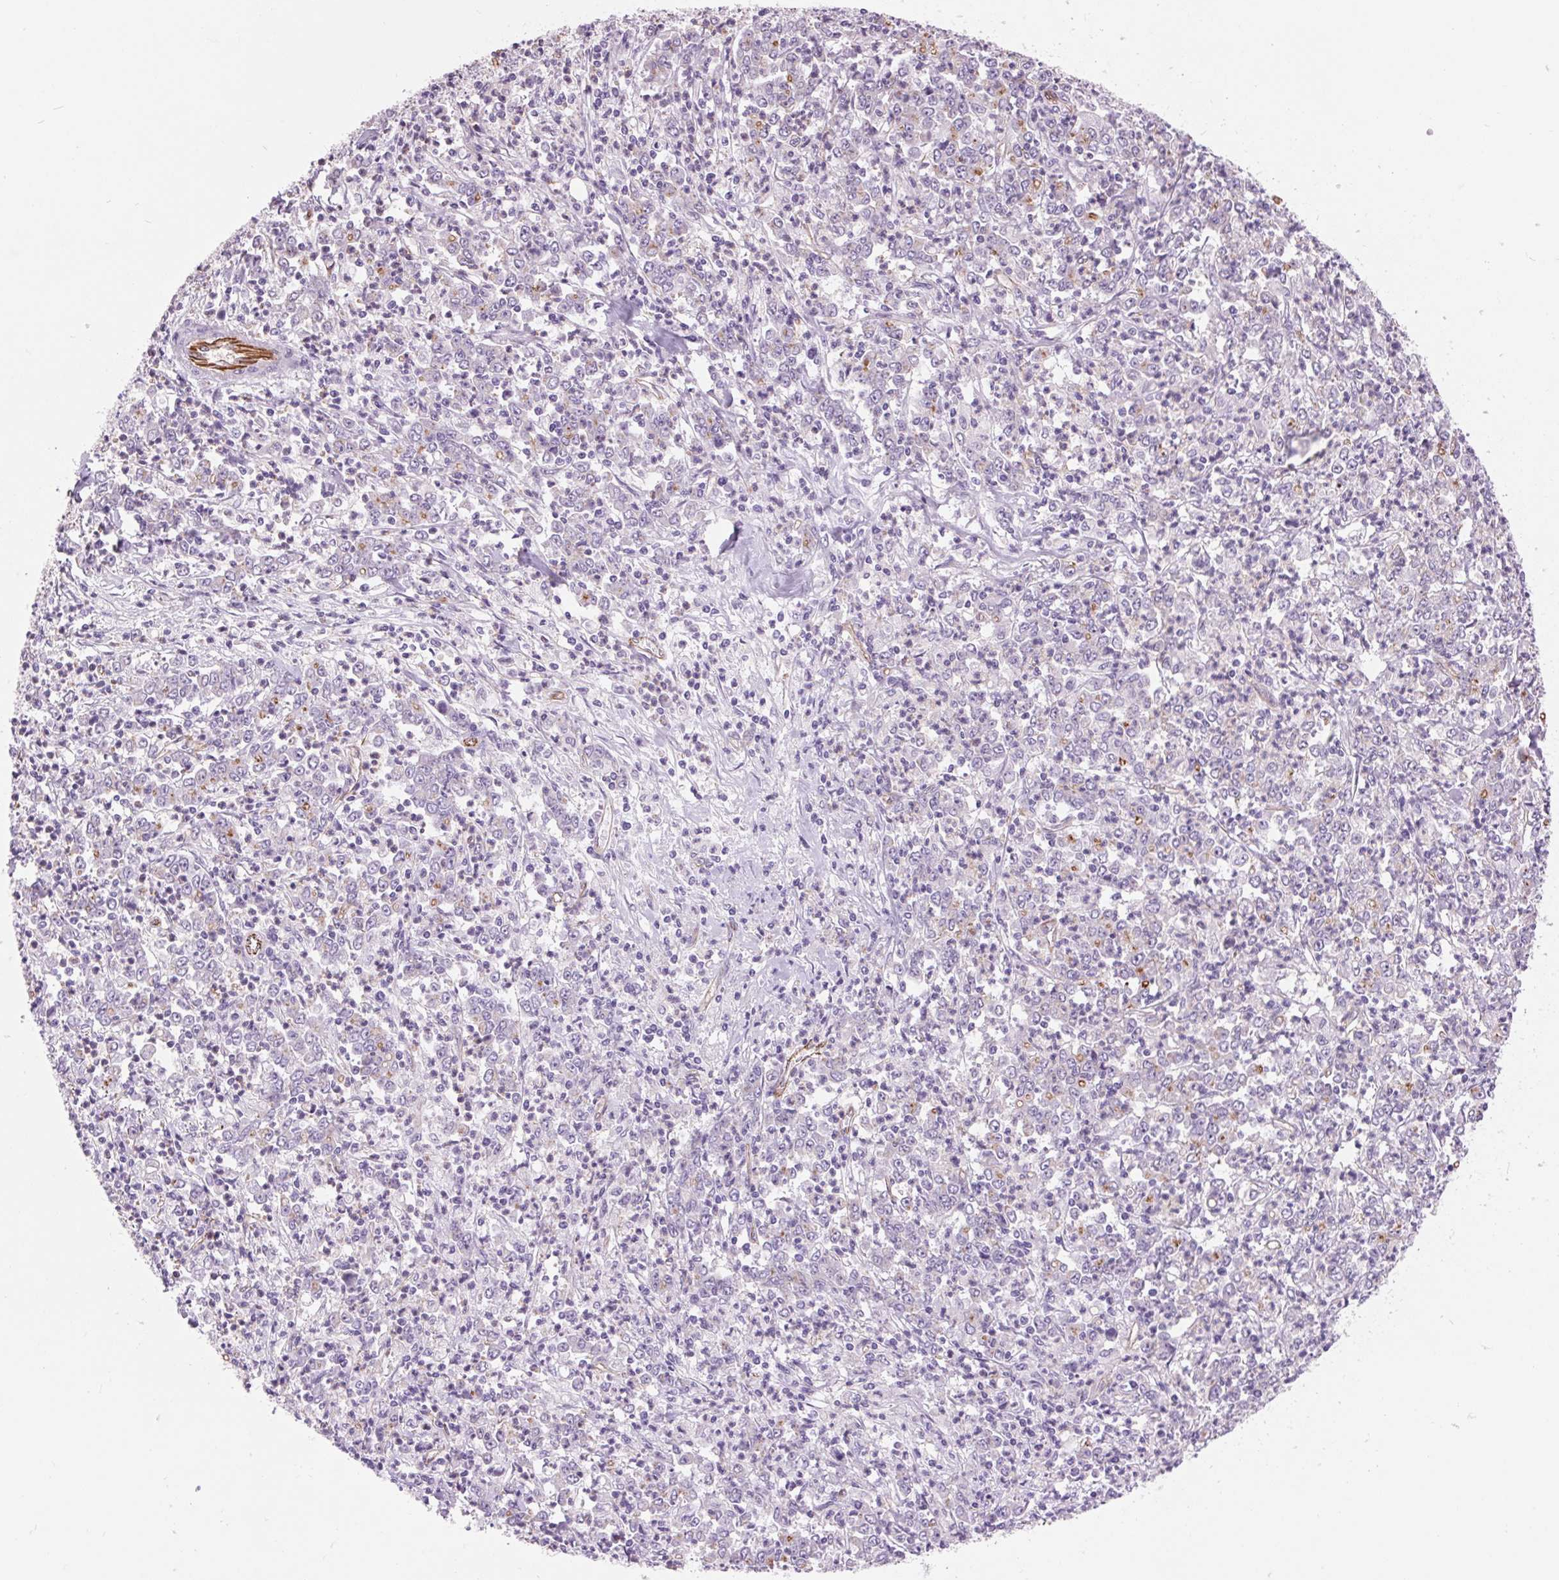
{"staining": {"intensity": "negative", "quantity": "none", "location": "none"}, "tissue": "stomach cancer", "cell_type": "Tumor cells", "image_type": "cancer", "snomed": [{"axis": "morphology", "description": "Adenocarcinoma, NOS"}, {"axis": "topography", "description": "Stomach, lower"}], "caption": "Adenocarcinoma (stomach) was stained to show a protein in brown. There is no significant staining in tumor cells. (DAB (3,3'-diaminobenzidine) IHC visualized using brightfield microscopy, high magnification).", "gene": "DIXDC1", "patient": {"sex": "female", "age": 71}}